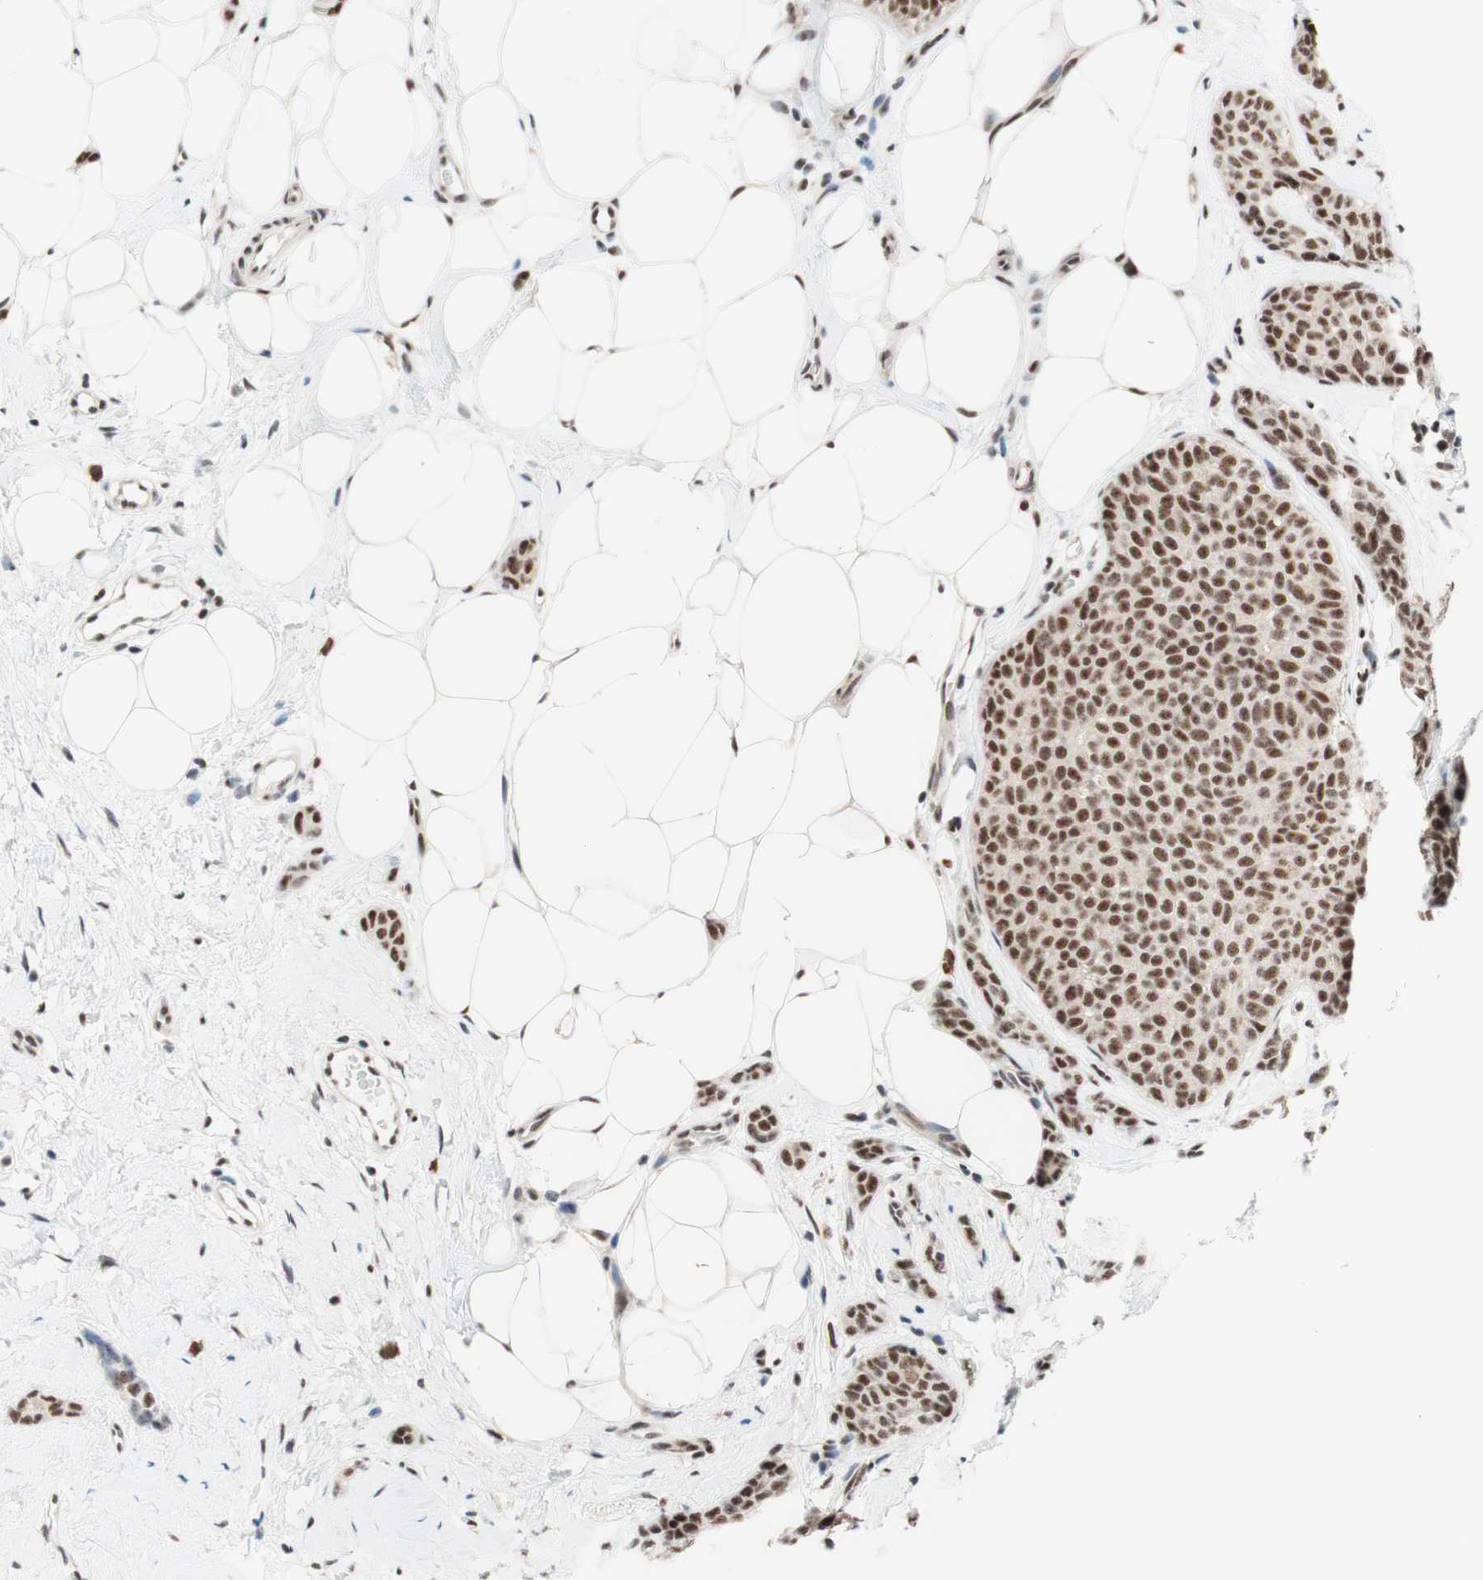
{"staining": {"intensity": "strong", "quantity": ">75%", "location": "nuclear"}, "tissue": "breast cancer", "cell_type": "Tumor cells", "image_type": "cancer", "snomed": [{"axis": "morphology", "description": "Lobular carcinoma"}, {"axis": "topography", "description": "Skin"}, {"axis": "topography", "description": "Breast"}], "caption": "A brown stain labels strong nuclear positivity of a protein in human breast lobular carcinoma tumor cells. The staining is performed using DAB brown chromogen to label protein expression. The nuclei are counter-stained blue using hematoxylin.", "gene": "PRPF19", "patient": {"sex": "female", "age": 46}}